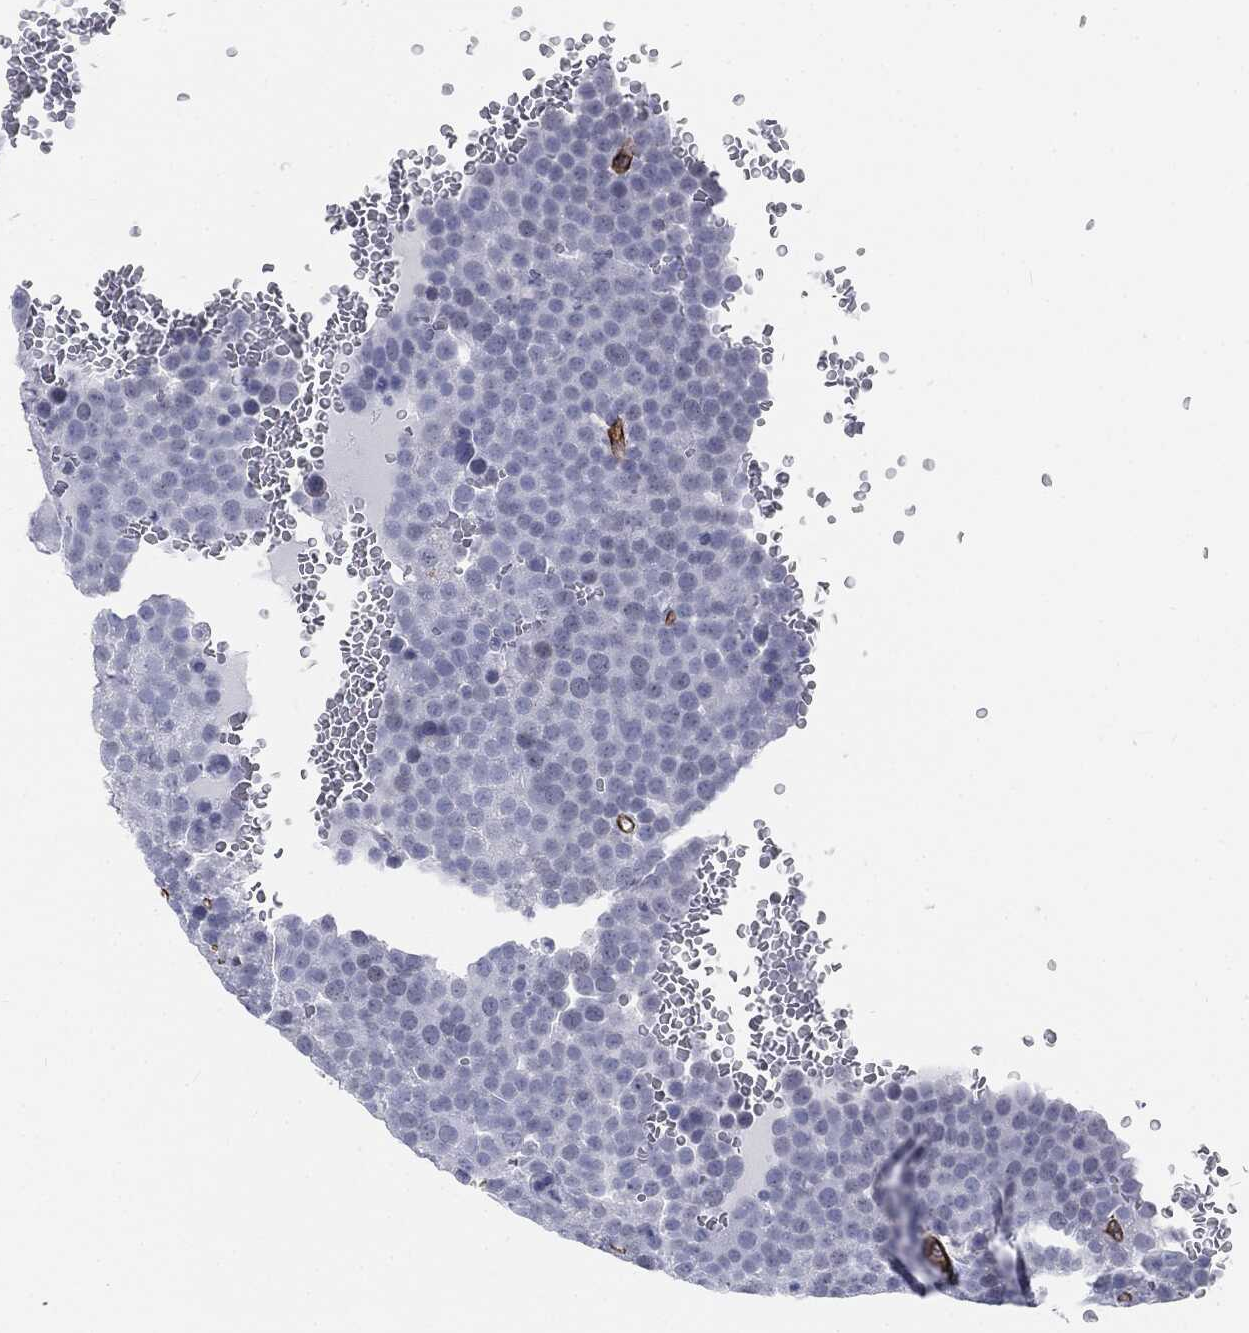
{"staining": {"intensity": "negative", "quantity": "none", "location": "none"}, "tissue": "testis cancer", "cell_type": "Tumor cells", "image_type": "cancer", "snomed": [{"axis": "morphology", "description": "Seminoma, NOS"}, {"axis": "topography", "description": "Testis"}], "caption": "The micrograph reveals no staining of tumor cells in seminoma (testis).", "gene": "MUC5AC", "patient": {"sex": "male", "age": 71}}